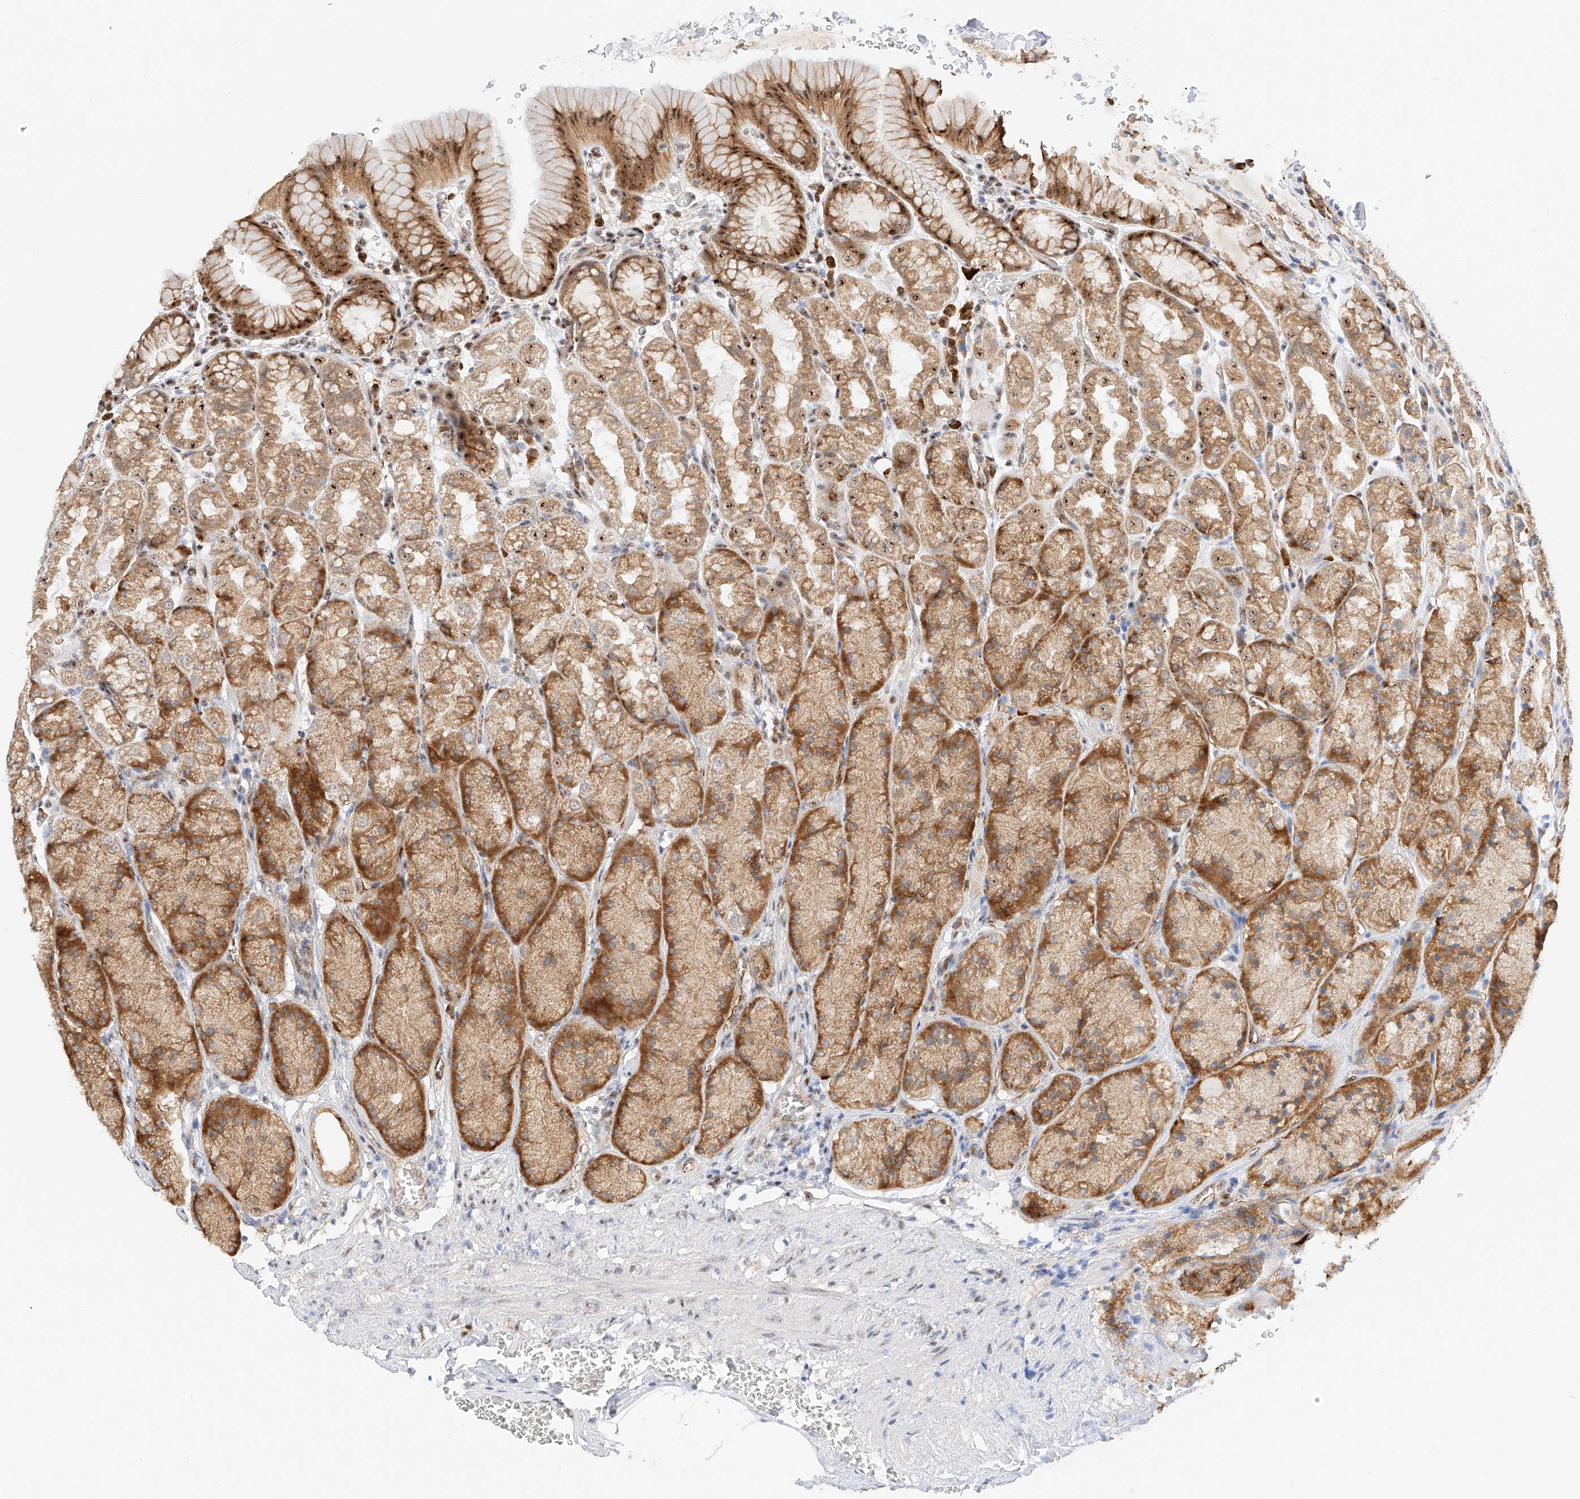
{"staining": {"intensity": "strong", "quantity": ">75%", "location": "cytoplasmic/membranous,nuclear"}, "tissue": "stomach", "cell_type": "Glandular cells", "image_type": "normal", "snomed": [{"axis": "morphology", "description": "Normal tissue, NOS"}, {"axis": "topography", "description": "Stomach"}], "caption": "Protein expression analysis of normal human stomach reveals strong cytoplasmic/membranous,nuclear staining in approximately >75% of glandular cells. The staining was performed using DAB (3,3'-diaminobenzidine) to visualize the protein expression in brown, while the nuclei were stained in blue with hematoxylin (Magnification: 20x).", "gene": "ATXN7L2", "patient": {"sex": "male", "age": 42}}